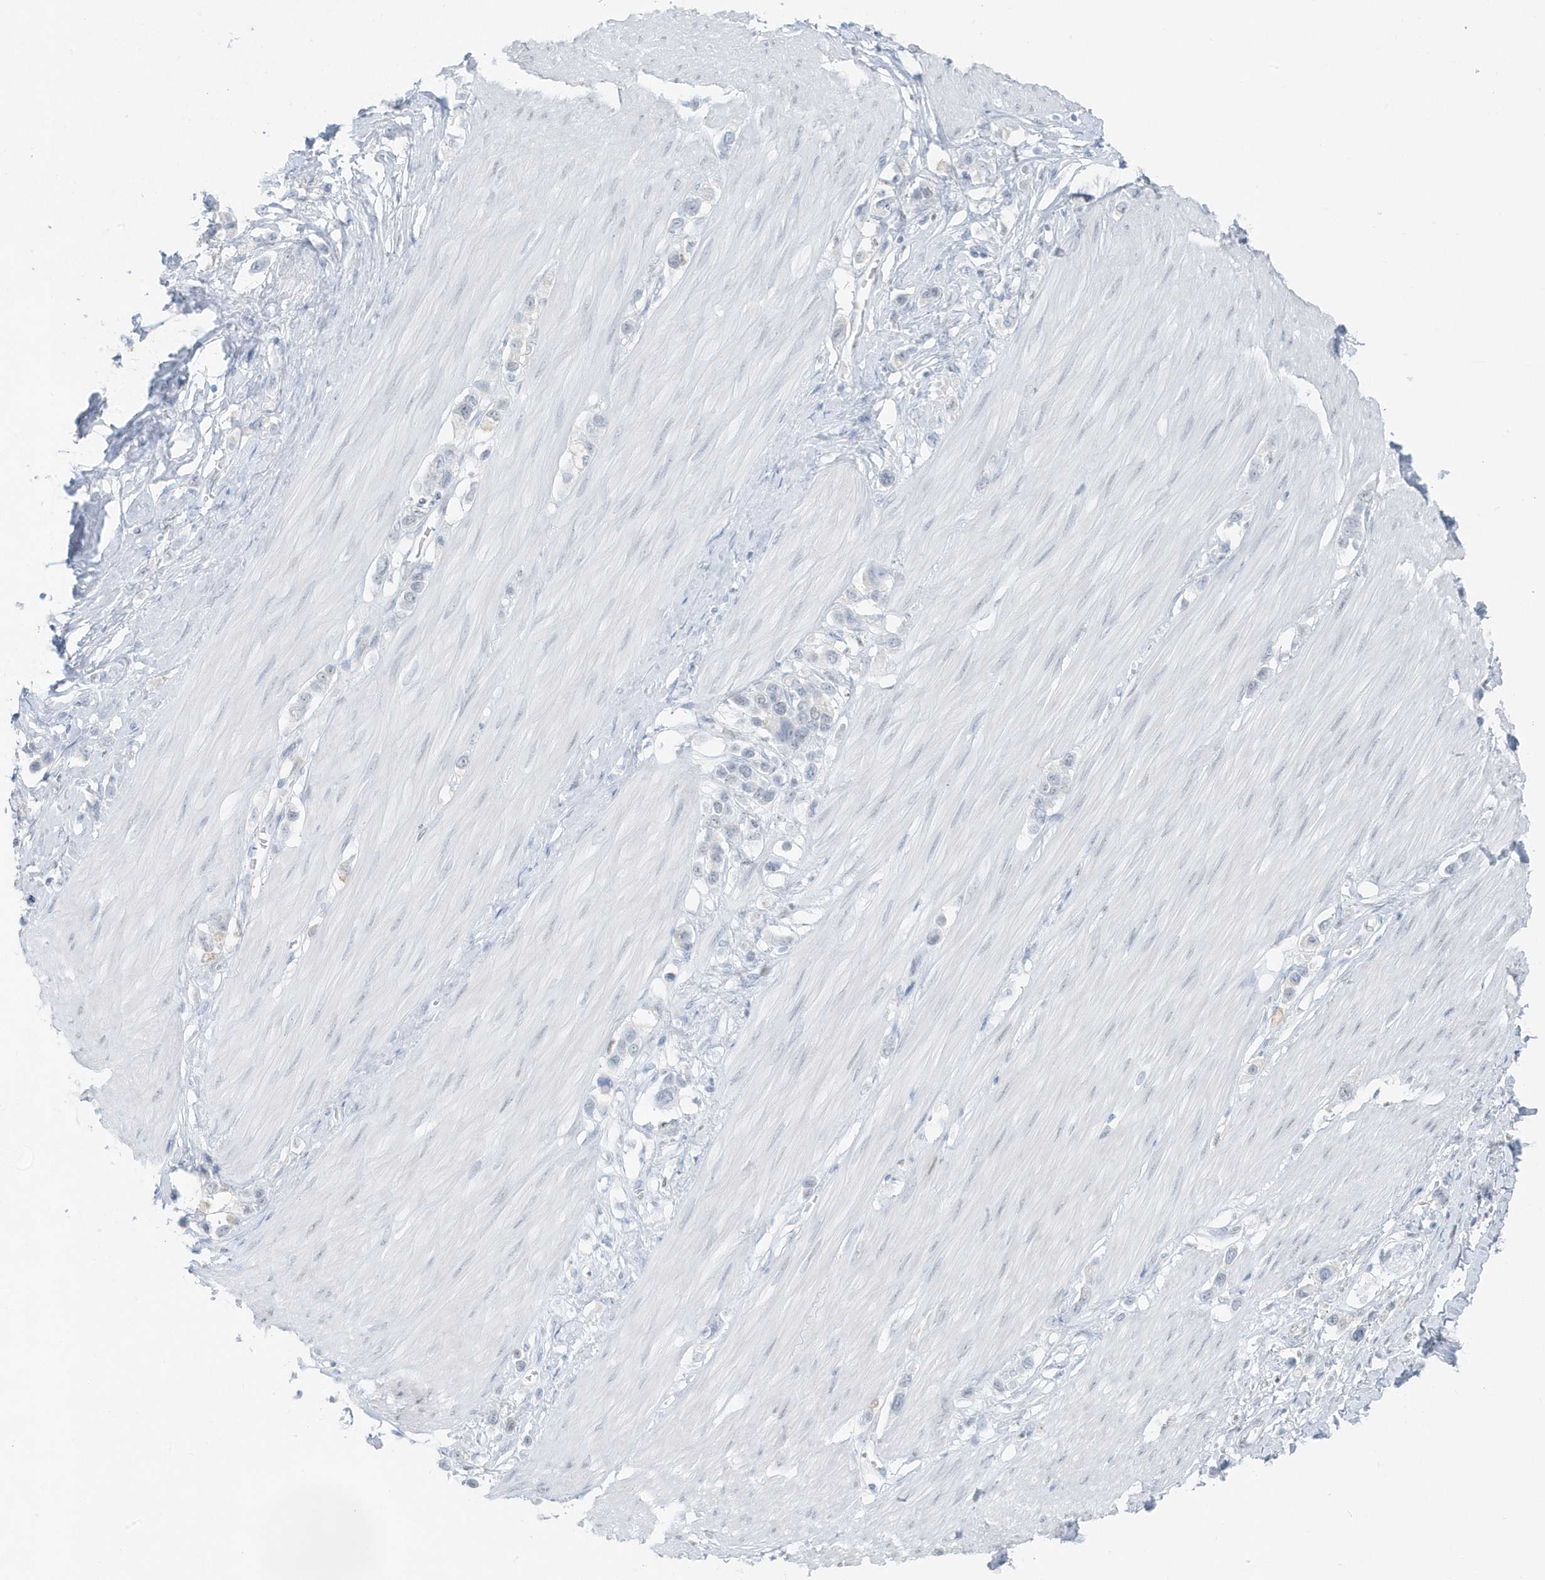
{"staining": {"intensity": "negative", "quantity": "none", "location": "none"}, "tissue": "stomach cancer", "cell_type": "Tumor cells", "image_type": "cancer", "snomed": [{"axis": "morphology", "description": "Adenocarcinoma, NOS"}, {"axis": "topography", "description": "Stomach"}], "caption": "This image is of stomach adenocarcinoma stained with IHC to label a protein in brown with the nuclei are counter-stained blue. There is no positivity in tumor cells.", "gene": "SMIM34", "patient": {"sex": "female", "age": 65}}